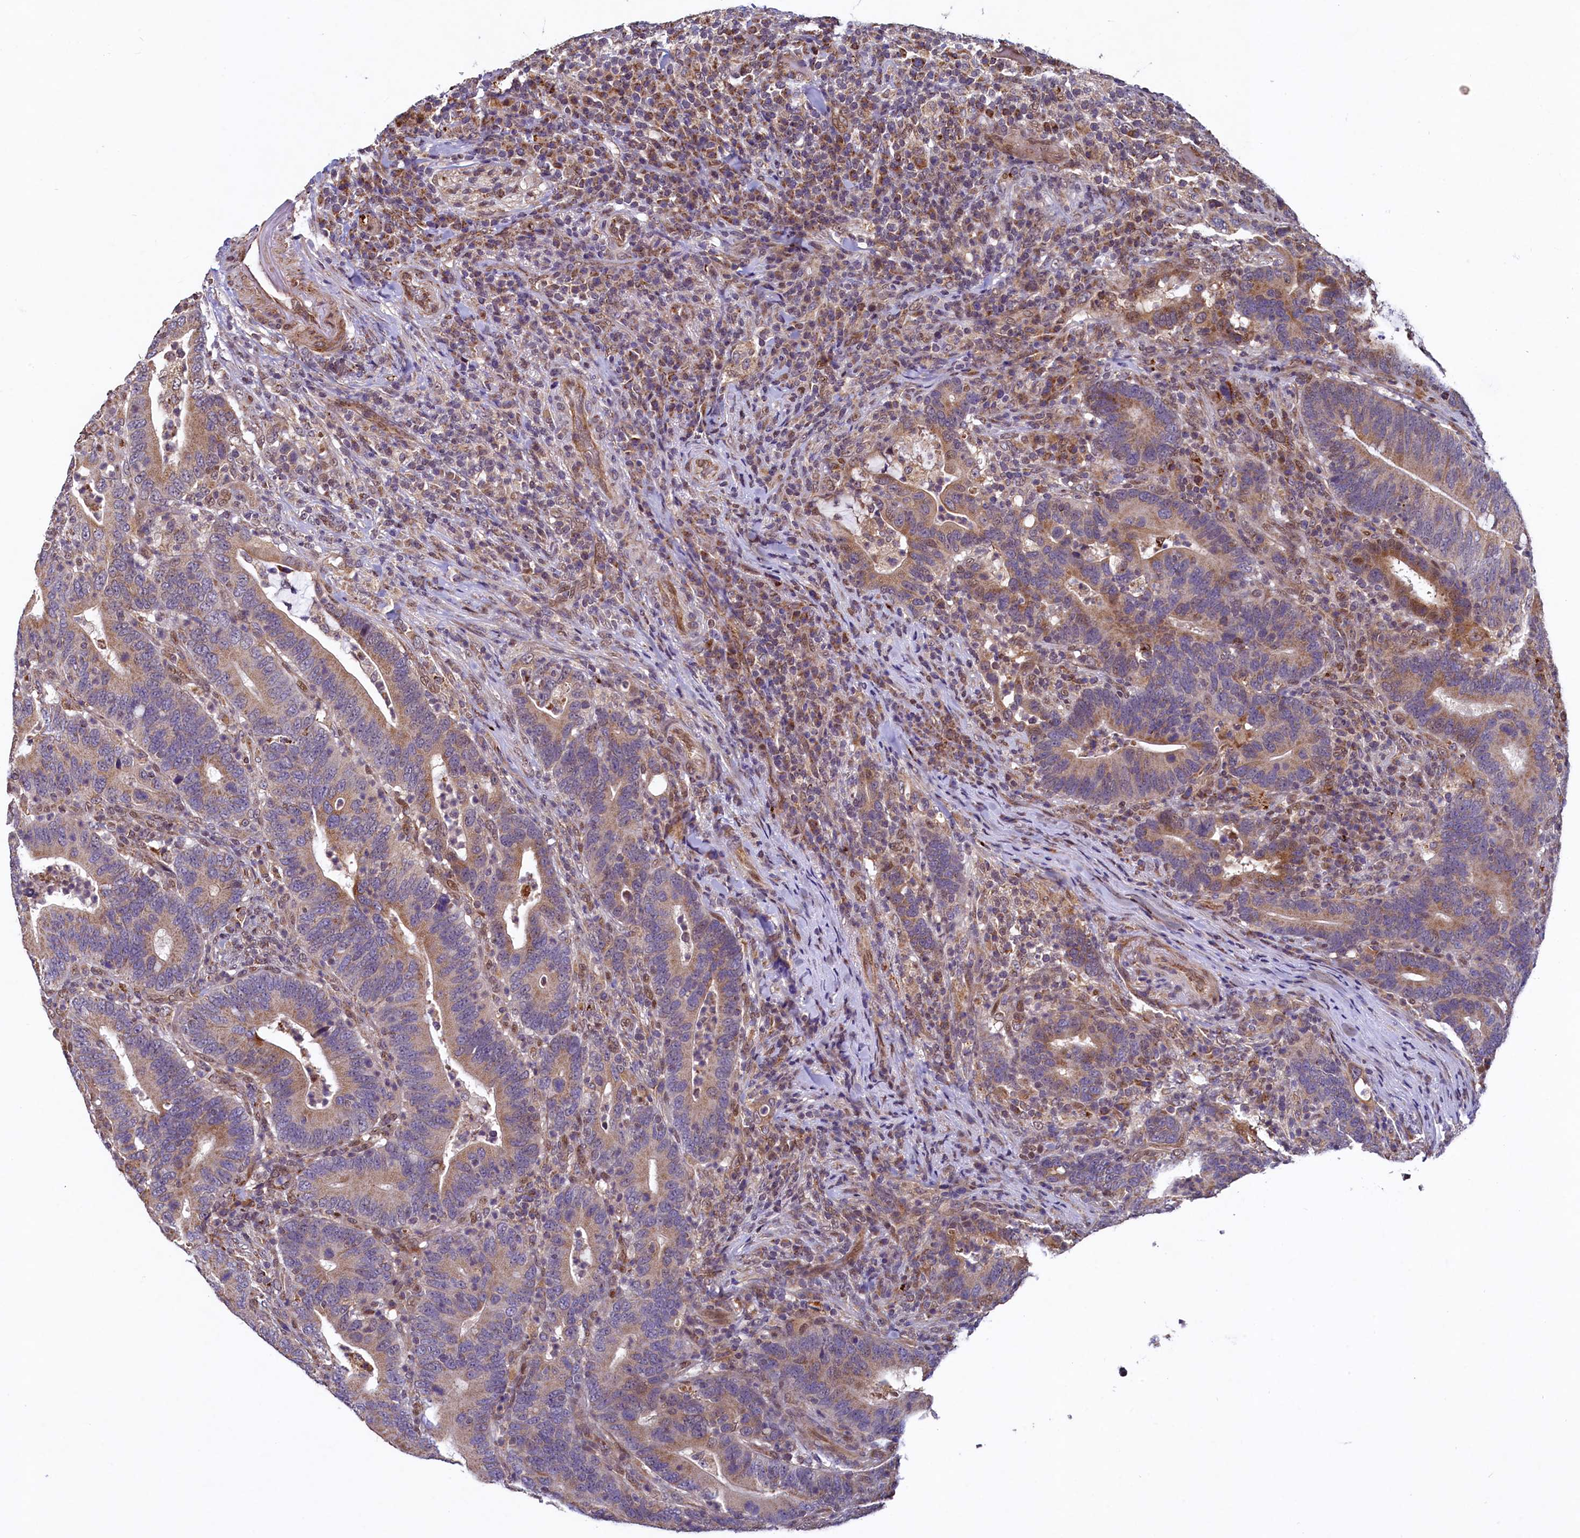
{"staining": {"intensity": "moderate", "quantity": "25%-75%", "location": "cytoplasmic/membranous"}, "tissue": "colorectal cancer", "cell_type": "Tumor cells", "image_type": "cancer", "snomed": [{"axis": "morphology", "description": "Adenocarcinoma, NOS"}, {"axis": "topography", "description": "Colon"}], "caption": "A high-resolution image shows immunohistochemistry staining of colorectal cancer, which displays moderate cytoplasmic/membranous staining in approximately 25%-75% of tumor cells.", "gene": "ZNF577", "patient": {"sex": "female", "age": 66}}